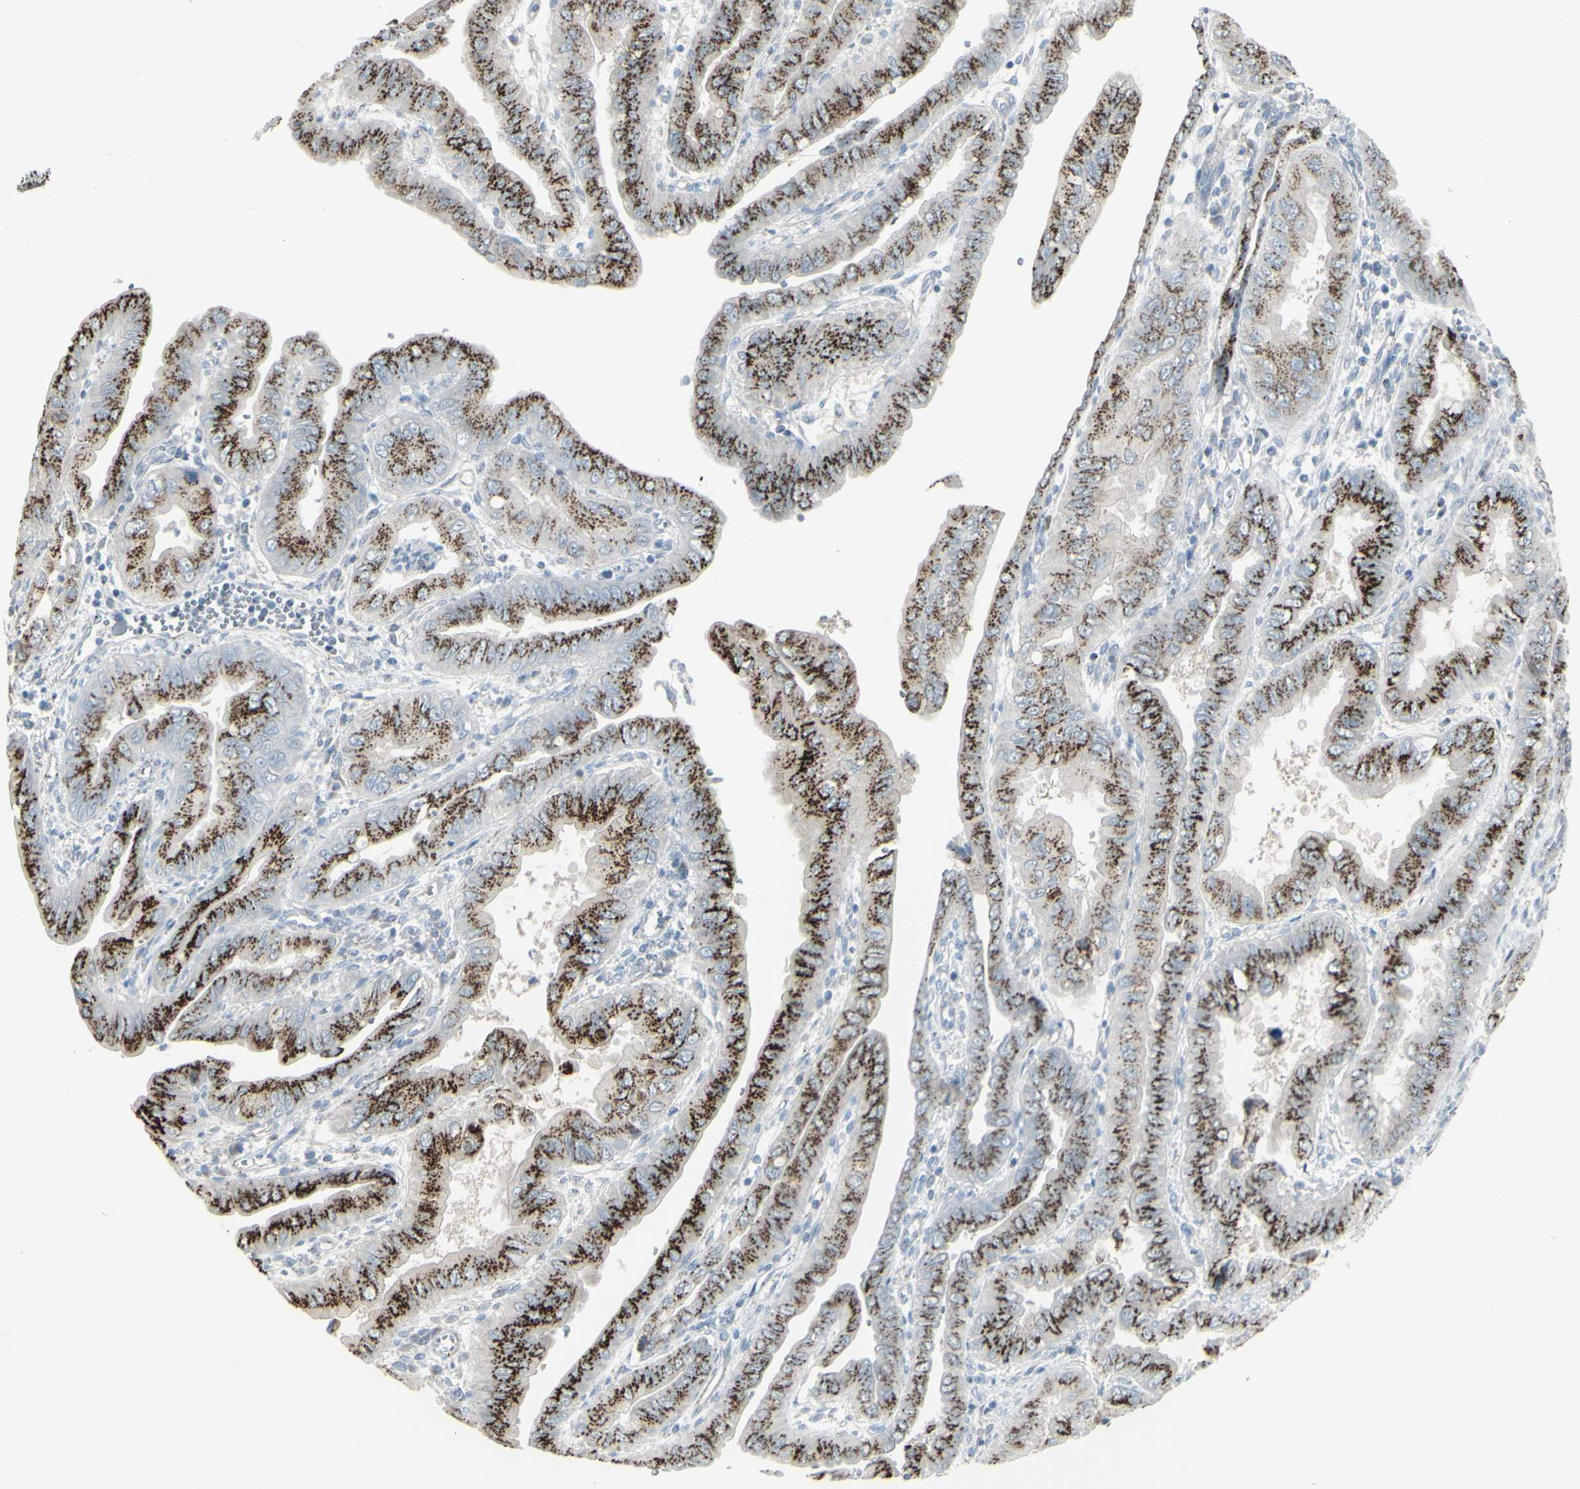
{"staining": {"intensity": "strong", "quantity": ">75%", "location": "cytoplasmic/membranous"}, "tissue": "pancreatic cancer", "cell_type": "Tumor cells", "image_type": "cancer", "snomed": [{"axis": "morphology", "description": "Normal tissue, NOS"}, {"axis": "topography", "description": "Lymph node"}], "caption": "Pancreatic cancer stained with a protein marker reveals strong staining in tumor cells.", "gene": "GALNT6", "patient": {"sex": "male", "age": 50}}